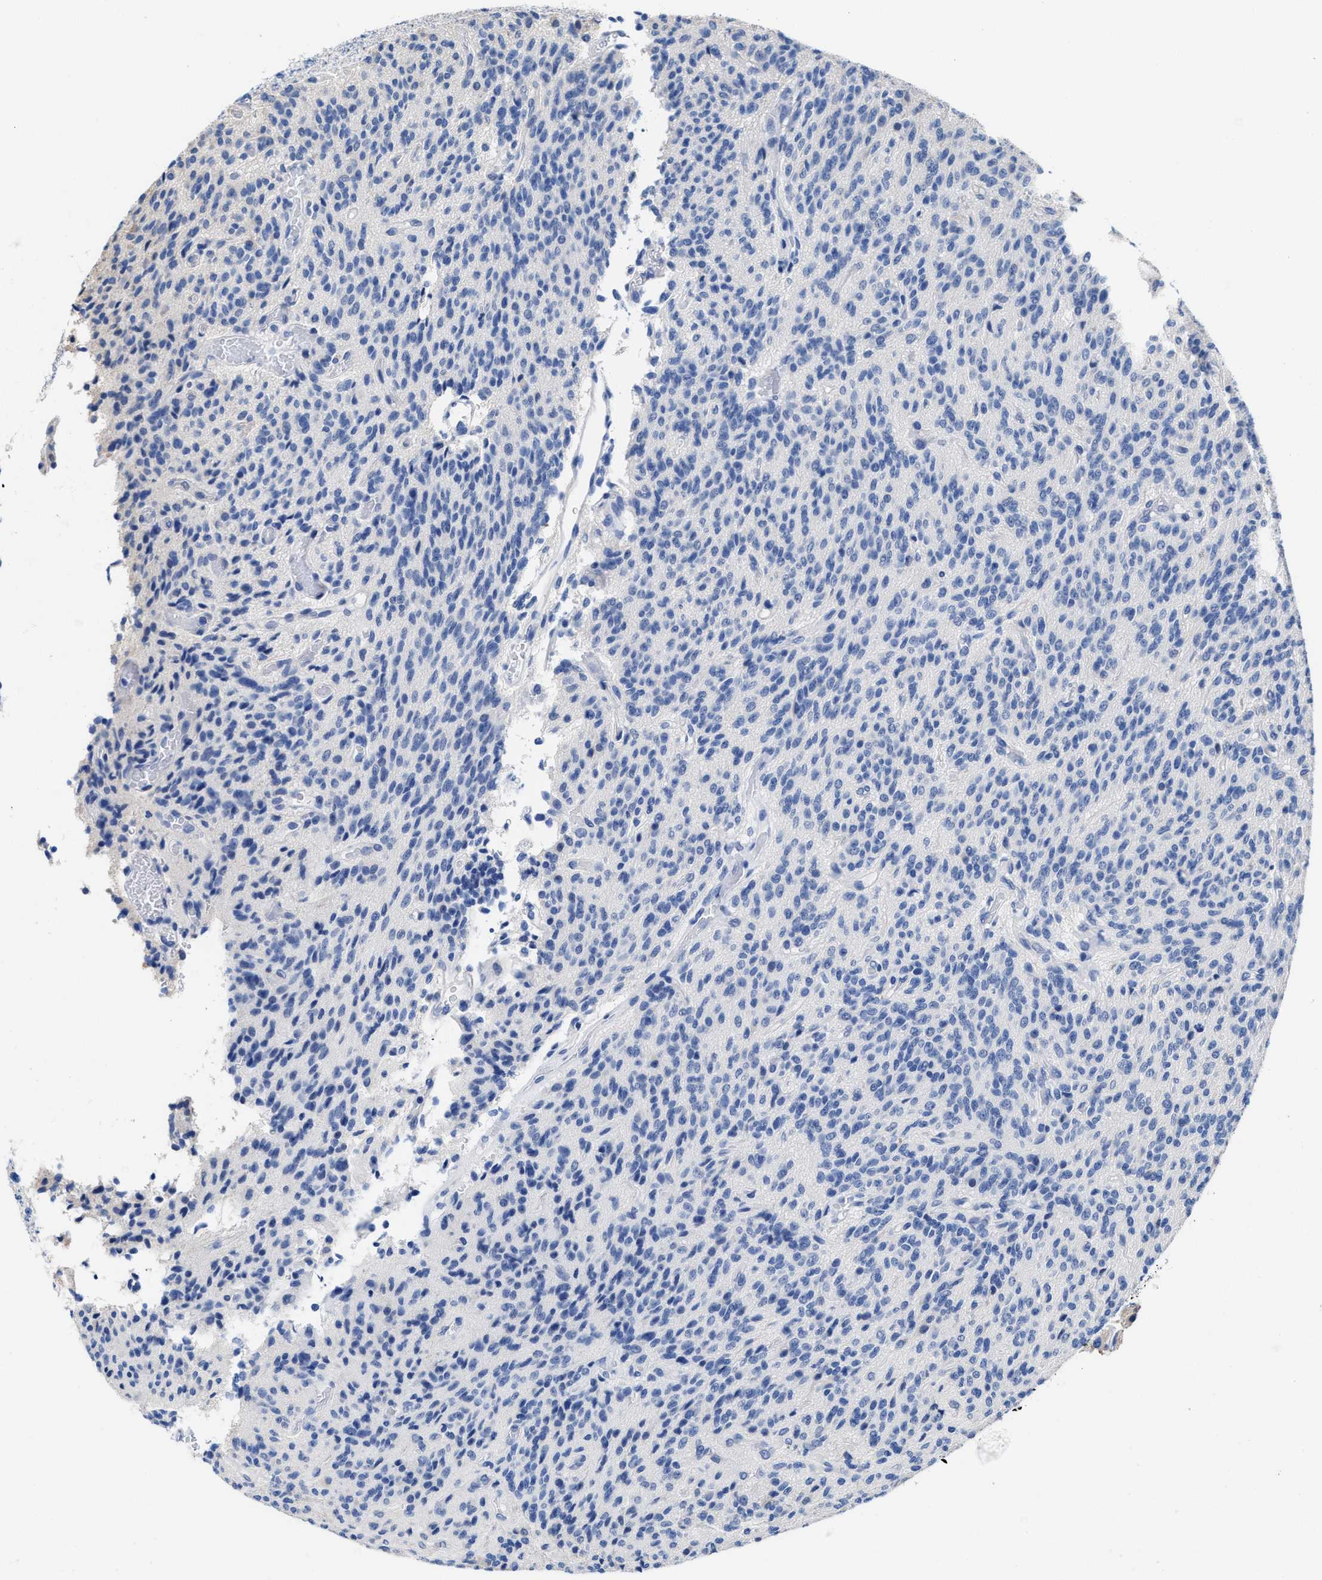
{"staining": {"intensity": "negative", "quantity": "none", "location": "none"}, "tissue": "glioma", "cell_type": "Tumor cells", "image_type": "cancer", "snomed": [{"axis": "morphology", "description": "Glioma, malignant, High grade"}, {"axis": "topography", "description": "Brain"}], "caption": "The immunohistochemistry (IHC) photomicrograph has no significant staining in tumor cells of glioma tissue.", "gene": "HOOK1", "patient": {"sex": "male", "age": 34}}